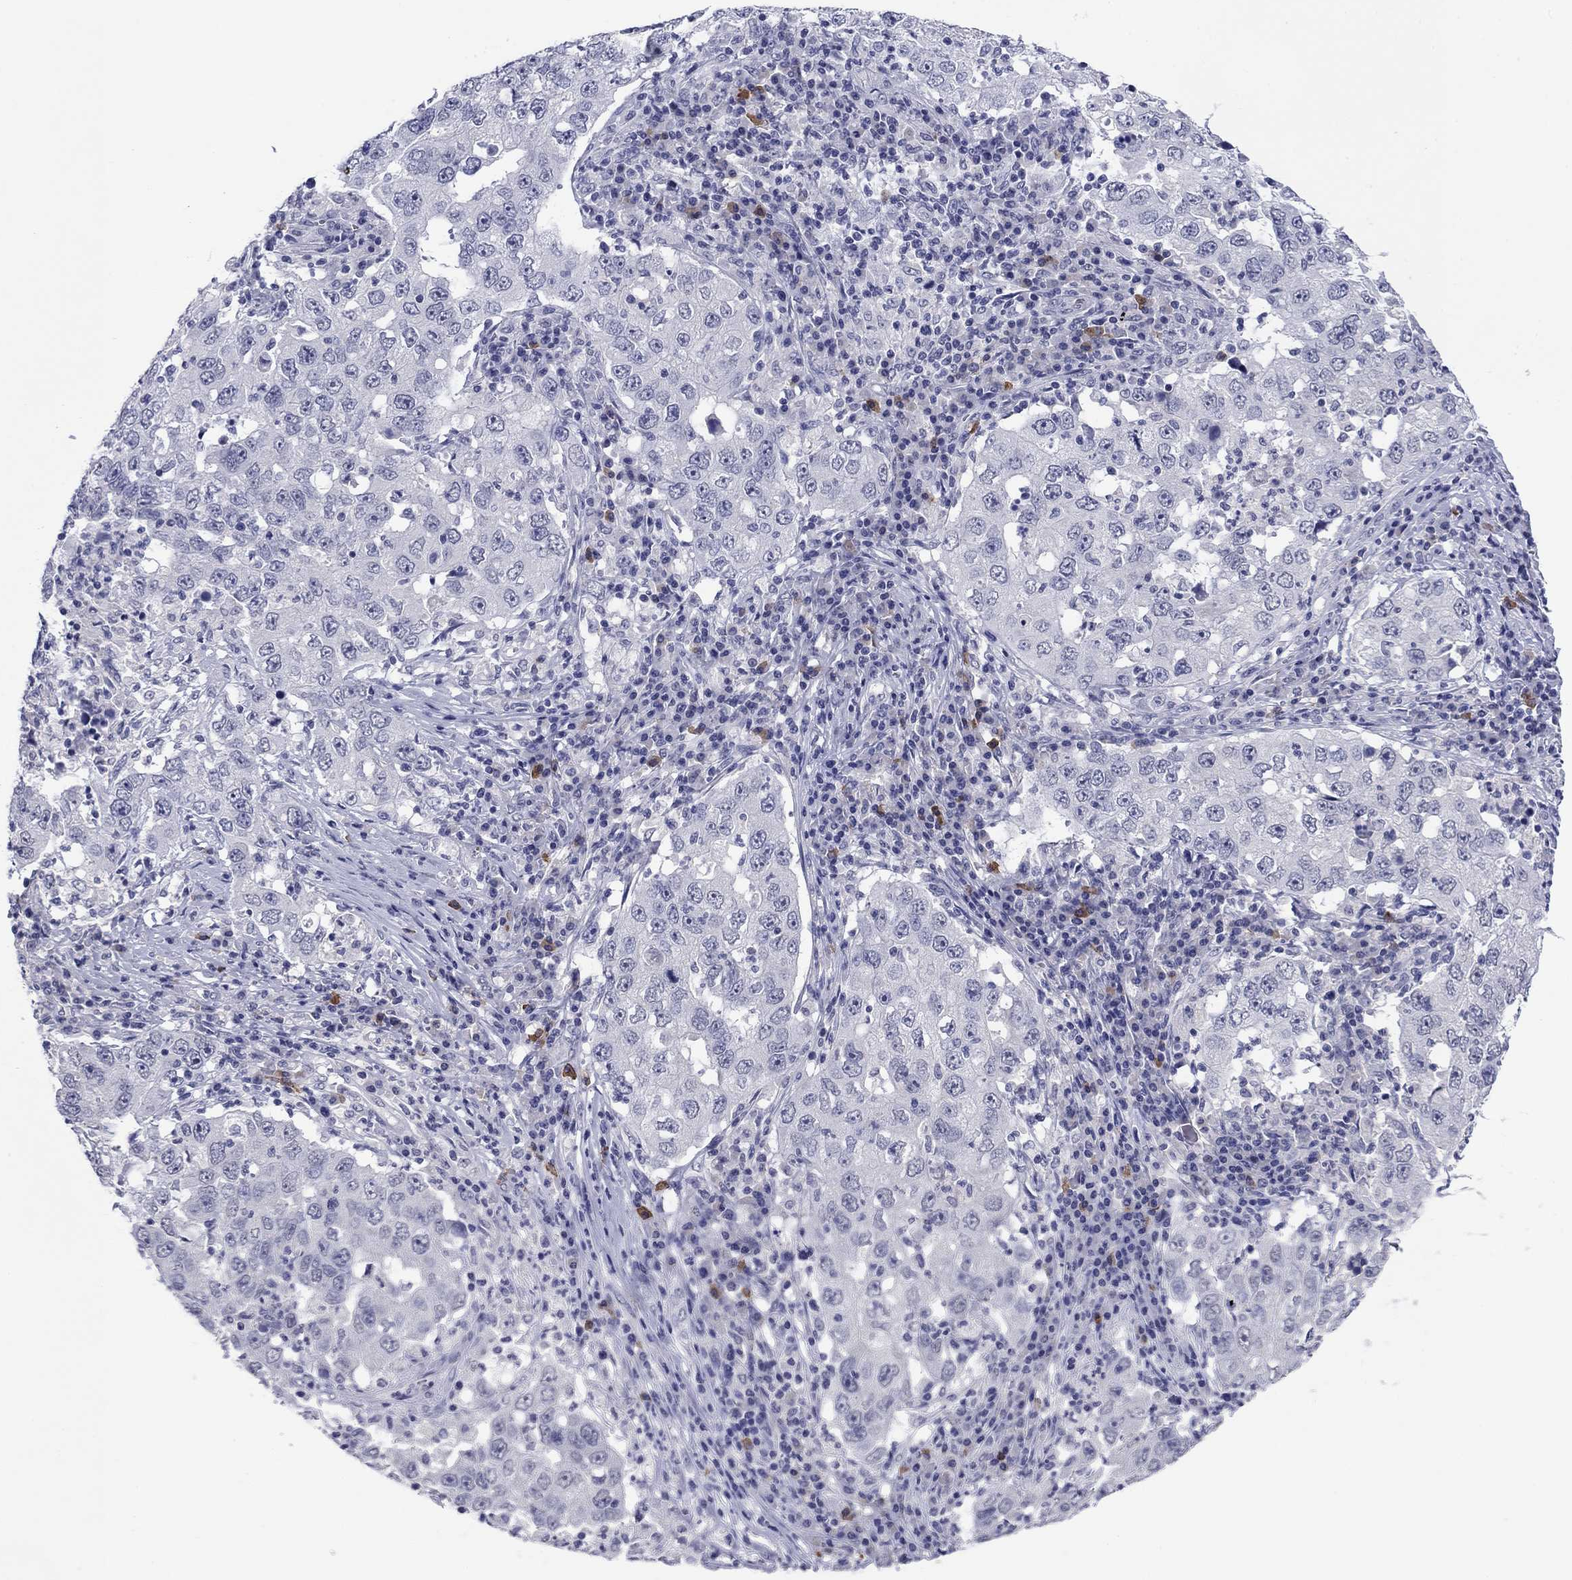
{"staining": {"intensity": "negative", "quantity": "none", "location": "none"}, "tissue": "lung cancer", "cell_type": "Tumor cells", "image_type": "cancer", "snomed": [{"axis": "morphology", "description": "Adenocarcinoma, NOS"}, {"axis": "topography", "description": "Lung"}], "caption": "IHC micrograph of lung adenocarcinoma stained for a protein (brown), which shows no expression in tumor cells.", "gene": "HAO1", "patient": {"sex": "male", "age": 73}}